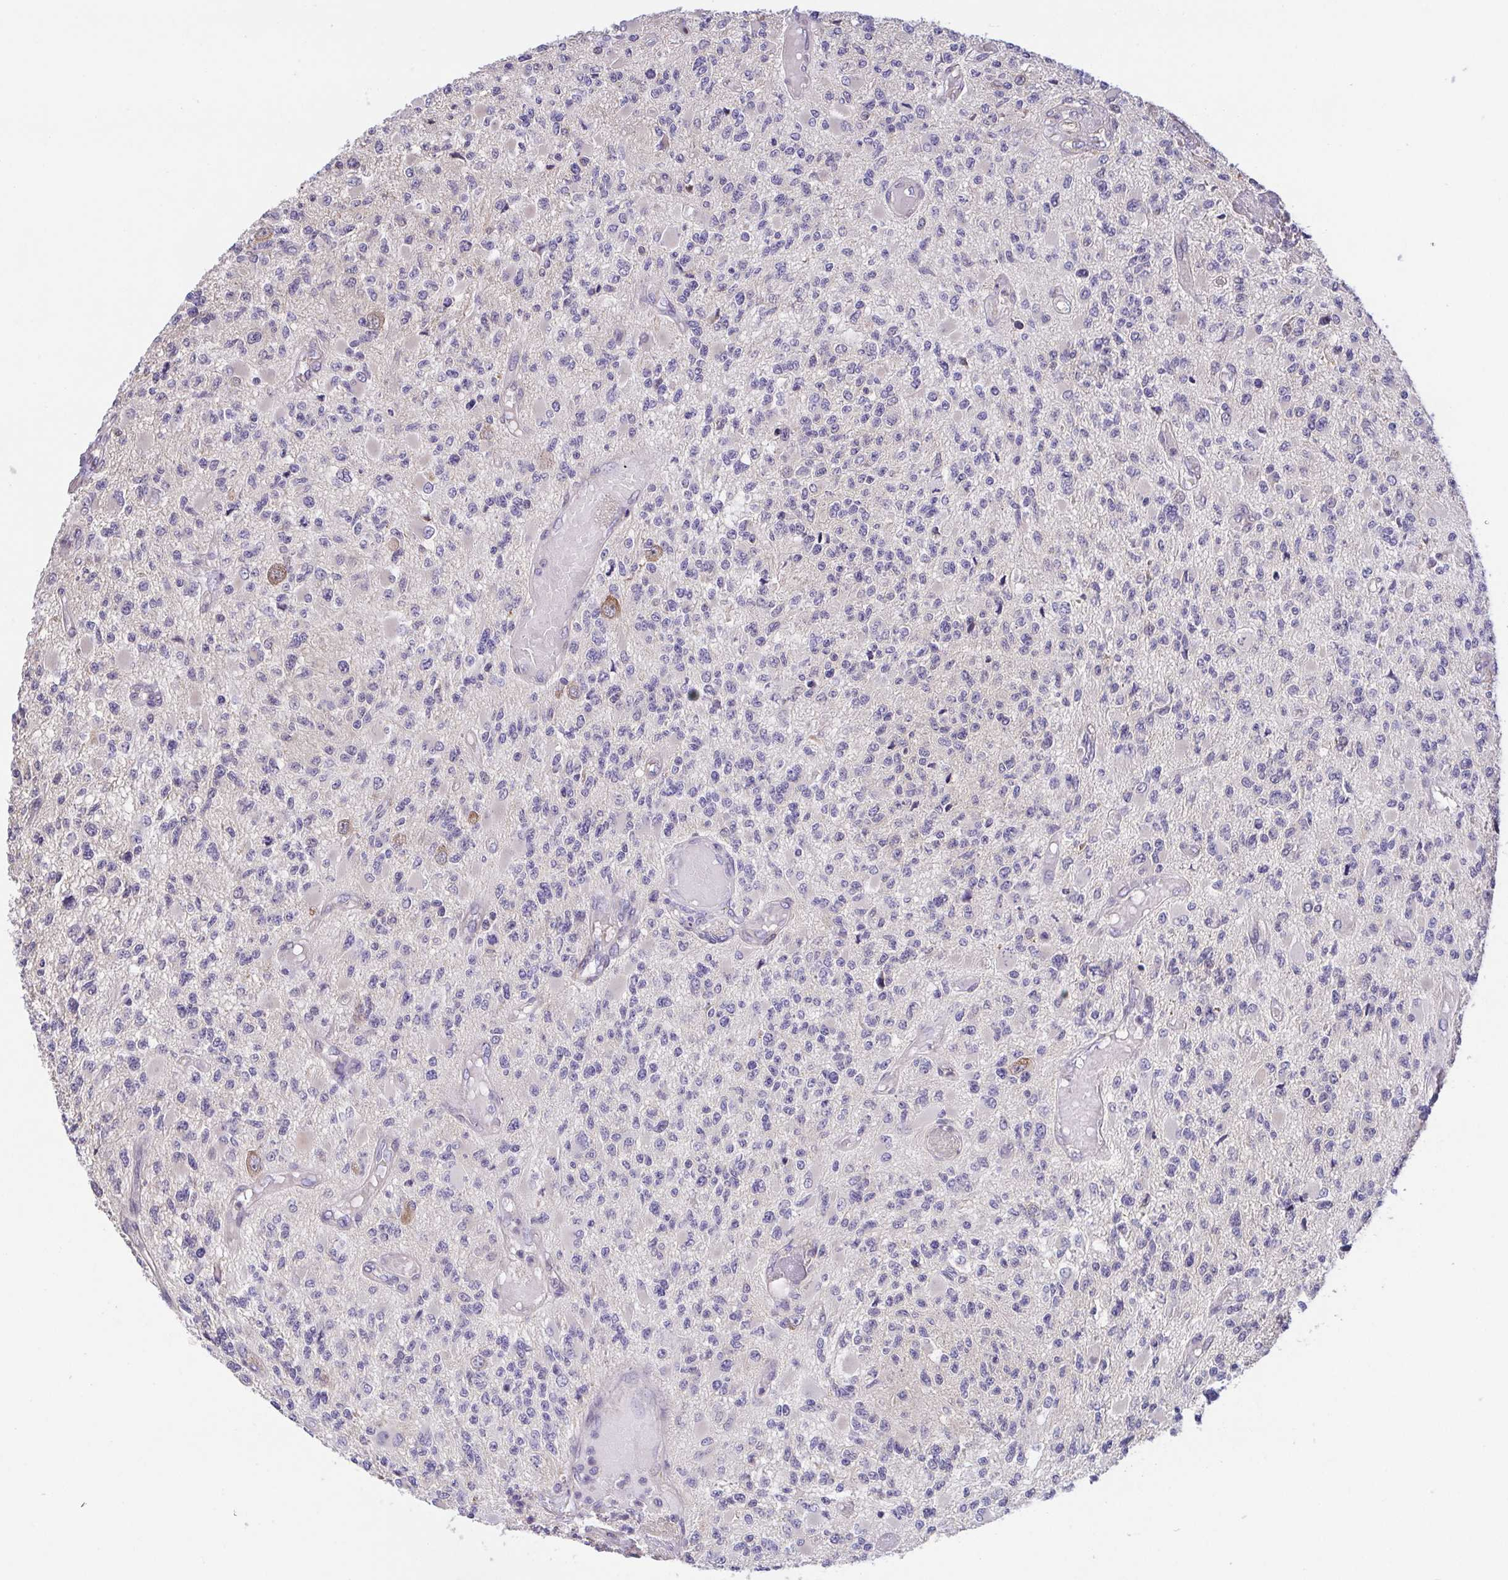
{"staining": {"intensity": "negative", "quantity": "none", "location": "none"}, "tissue": "glioma", "cell_type": "Tumor cells", "image_type": "cancer", "snomed": [{"axis": "morphology", "description": "Glioma, malignant, High grade"}, {"axis": "topography", "description": "Brain"}], "caption": "Image shows no significant protein staining in tumor cells of malignant glioma (high-grade). Brightfield microscopy of immunohistochemistry stained with DAB (3,3'-diaminobenzidine) (brown) and hematoxylin (blue), captured at high magnification.", "gene": "PREPL", "patient": {"sex": "female", "age": 63}}